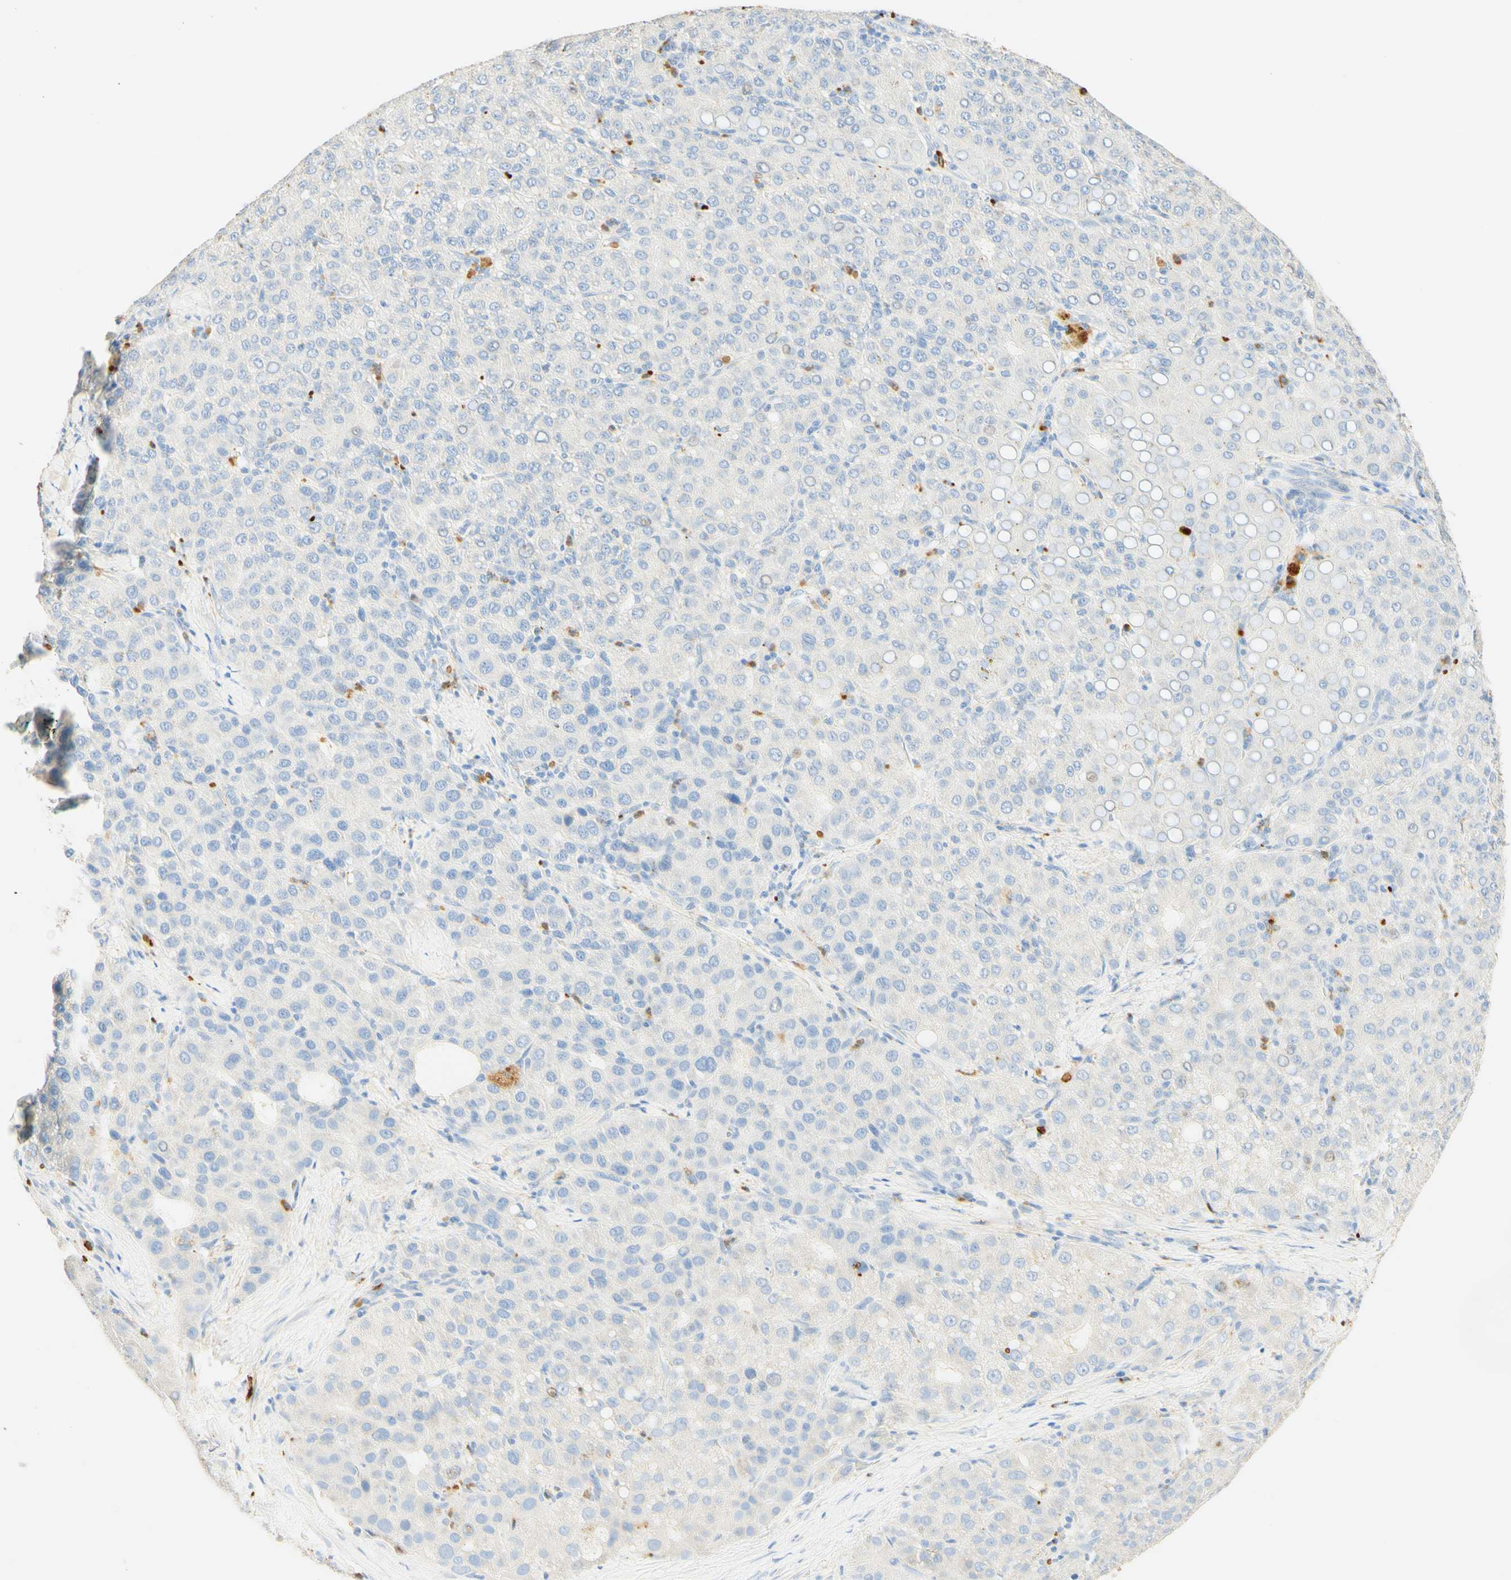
{"staining": {"intensity": "negative", "quantity": "none", "location": "none"}, "tissue": "liver cancer", "cell_type": "Tumor cells", "image_type": "cancer", "snomed": [{"axis": "morphology", "description": "Carcinoma, Hepatocellular, NOS"}, {"axis": "topography", "description": "Liver"}], "caption": "This is an IHC photomicrograph of human liver hepatocellular carcinoma. There is no positivity in tumor cells.", "gene": "CD63", "patient": {"sex": "male", "age": 65}}